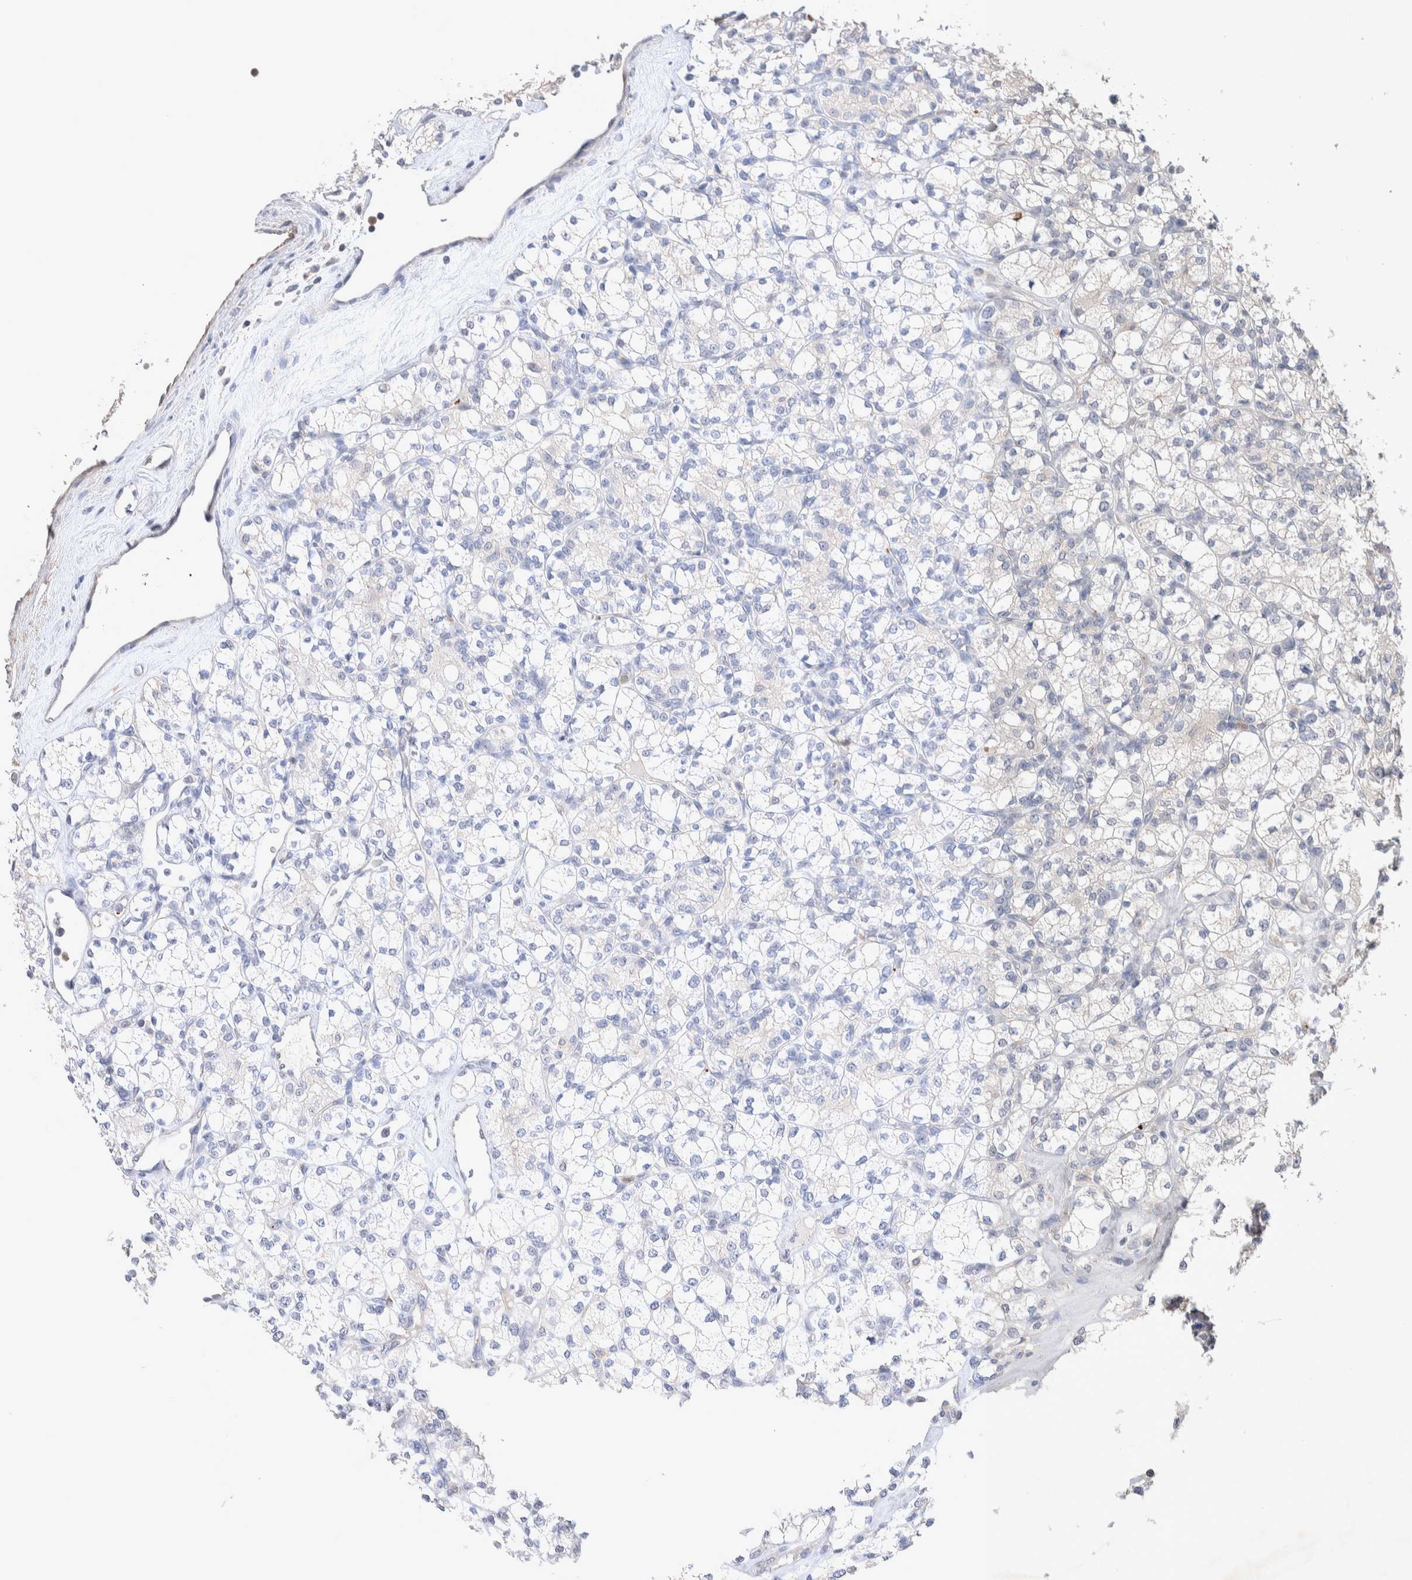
{"staining": {"intensity": "negative", "quantity": "none", "location": "none"}, "tissue": "renal cancer", "cell_type": "Tumor cells", "image_type": "cancer", "snomed": [{"axis": "morphology", "description": "Adenocarcinoma, NOS"}, {"axis": "topography", "description": "Kidney"}], "caption": "A micrograph of renal cancer (adenocarcinoma) stained for a protein reveals no brown staining in tumor cells.", "gene": "FFAR2", "patient": {"sex": "male", "age": 77}}